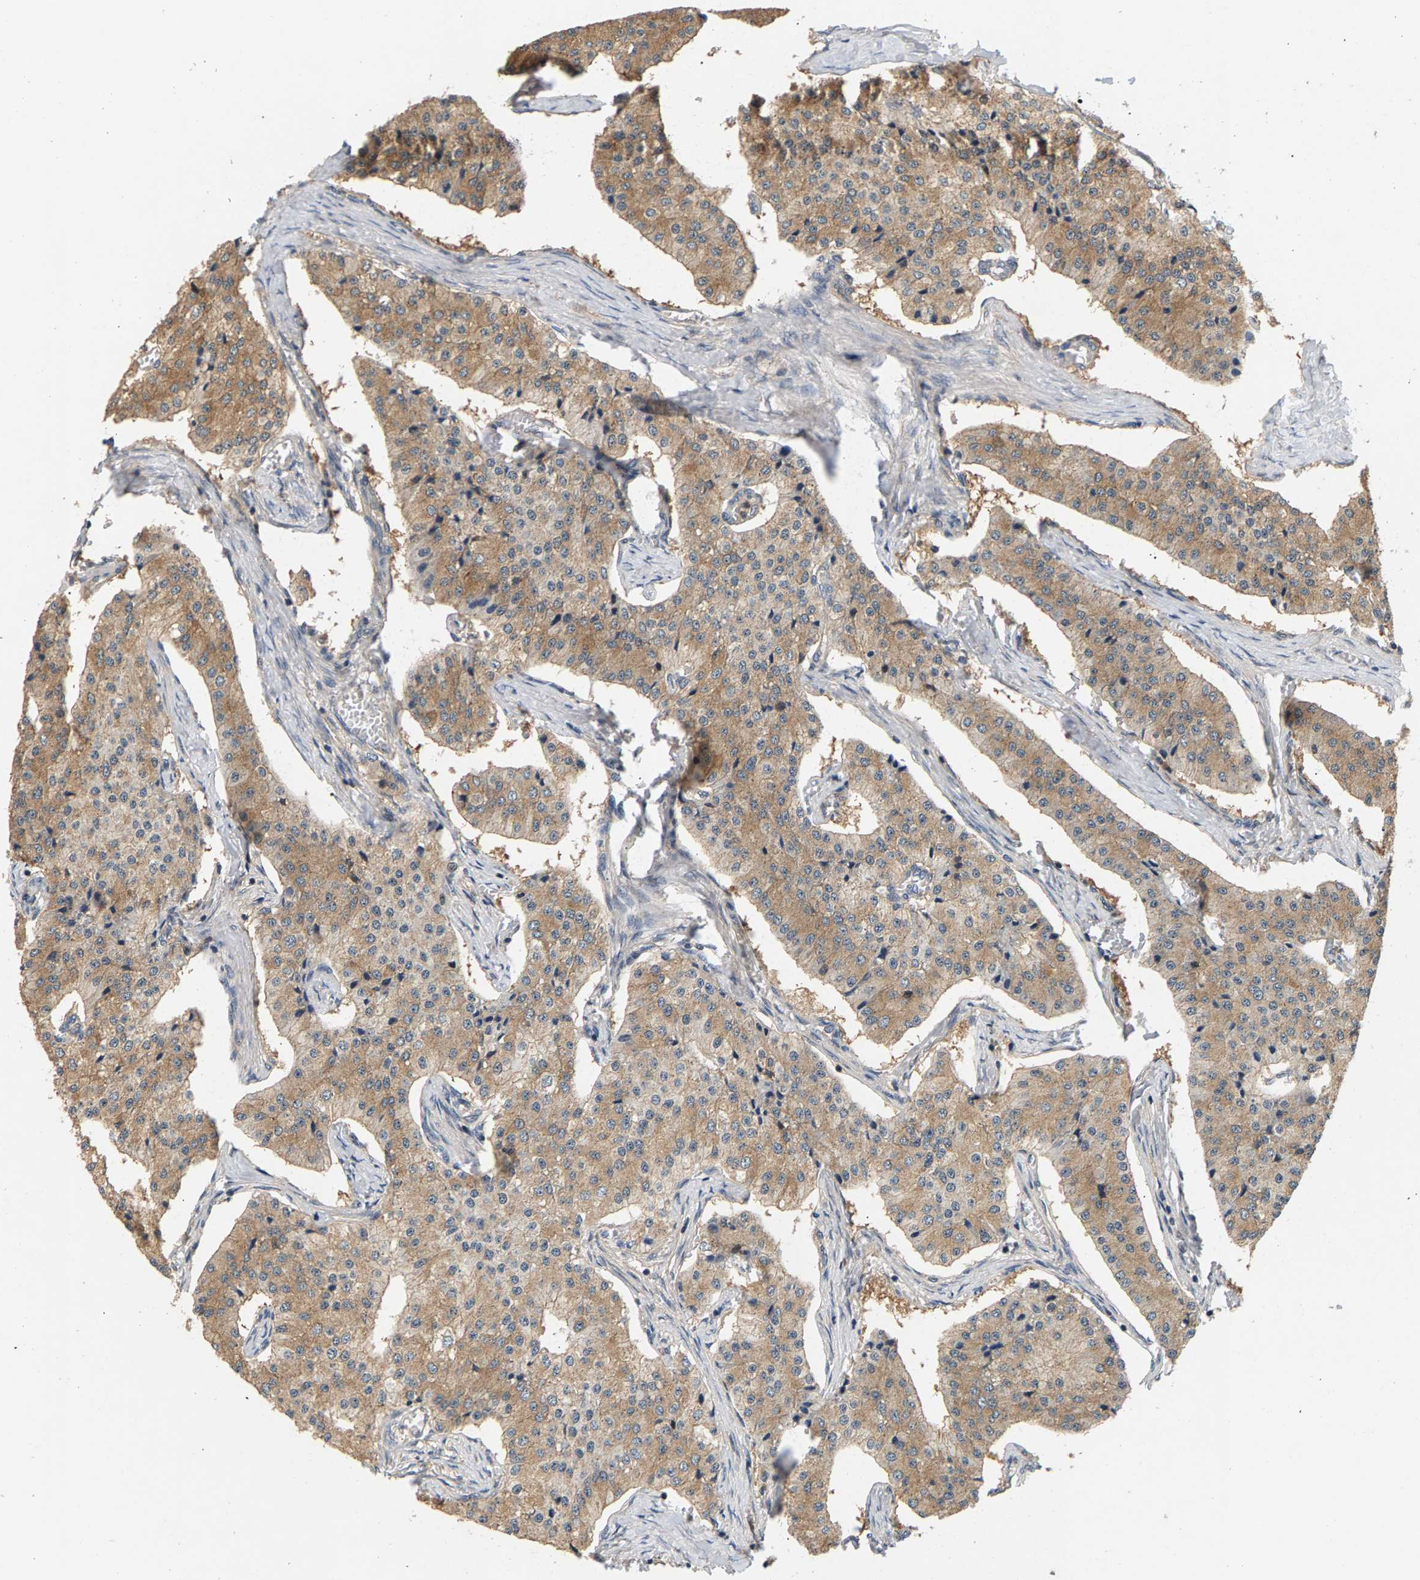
{"staining": {"intensity": "weak", "quantity": ">75%", "location": "cytoplasmic/membranous"}, "tissue": "carcinoid", "cell_type": "Tumor cells", "image_type": "cancer", "snomed": [{"axis": "morphology", "description": "Carcinoid, malignant, NOS"}, {"axis": "topography", "description": "Colon"}], "caption": "Carcinoid stained with a protein marker exhibits weak staining in tumor cells.", "gene": "FAM78A", "patient": {"sex": "female", "age": 52}}